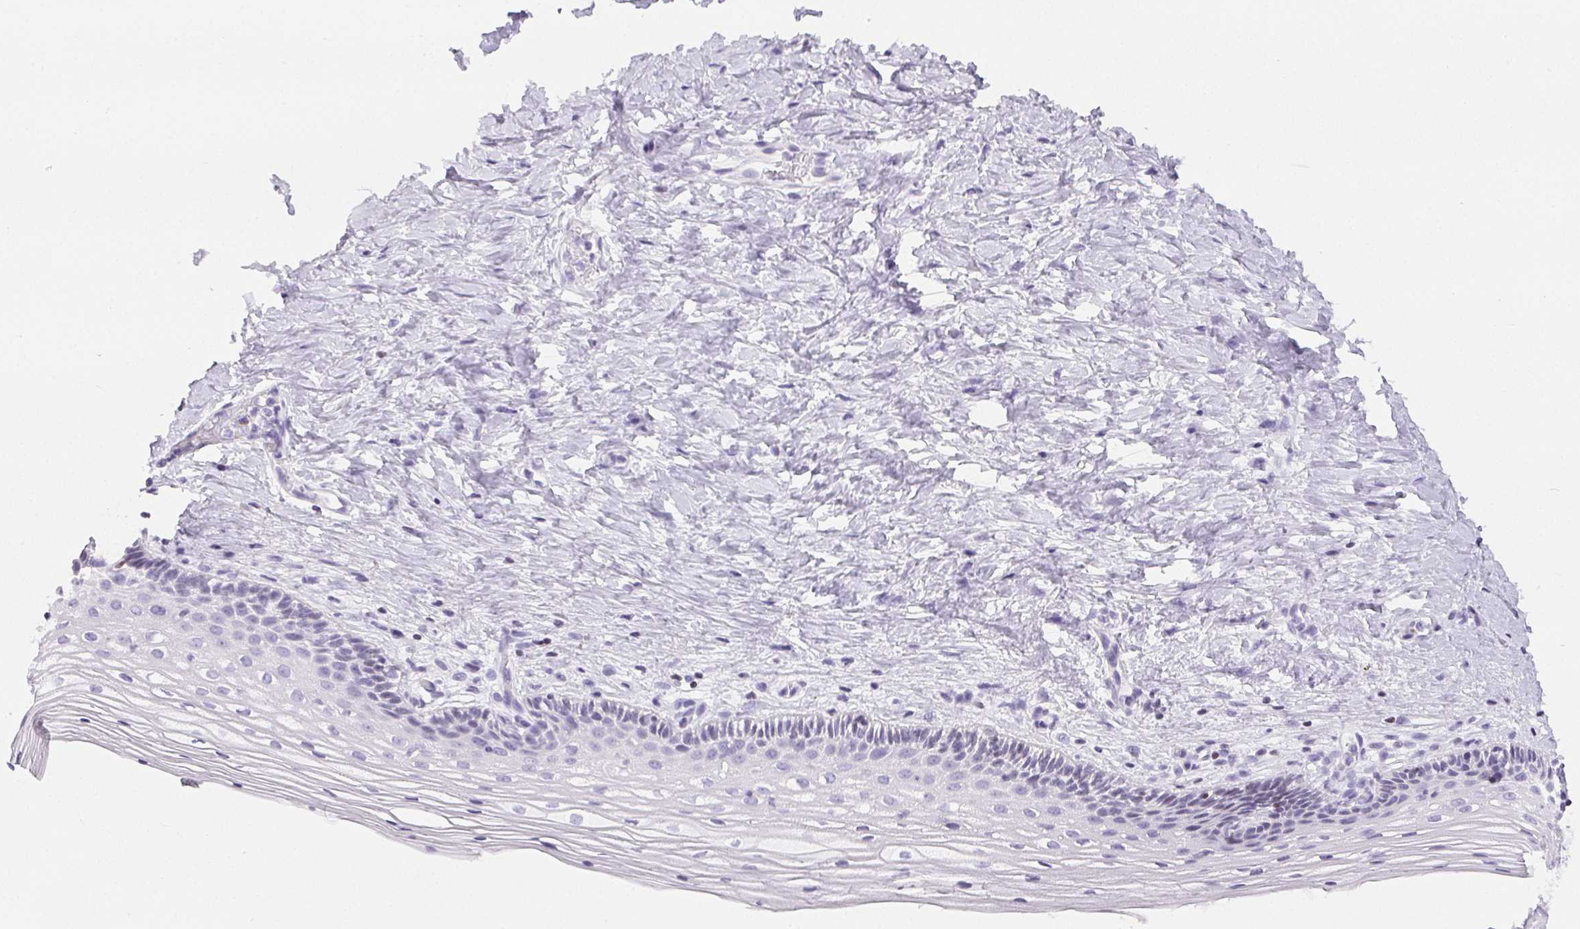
{"staining": {"intensity": "negative", "quantity": "none", "location": "none"}, "tissue": "vagina", "cell_type": "Squamous epithelial cells", "image_type": "normal", "snomed": [{"axis": "morphology", "description": "Normal tissue, NOS"}, {"axis": "topography", "description": "Vagina"}], "caption": "Immunohistochemistry (IHC) histopathology image of unremarkable vagina stained for a protein (brown), which displays no staining in squamous epithelial cells.", "gene": "BEND2", "patient": {"sex": "female", "age": 45}}